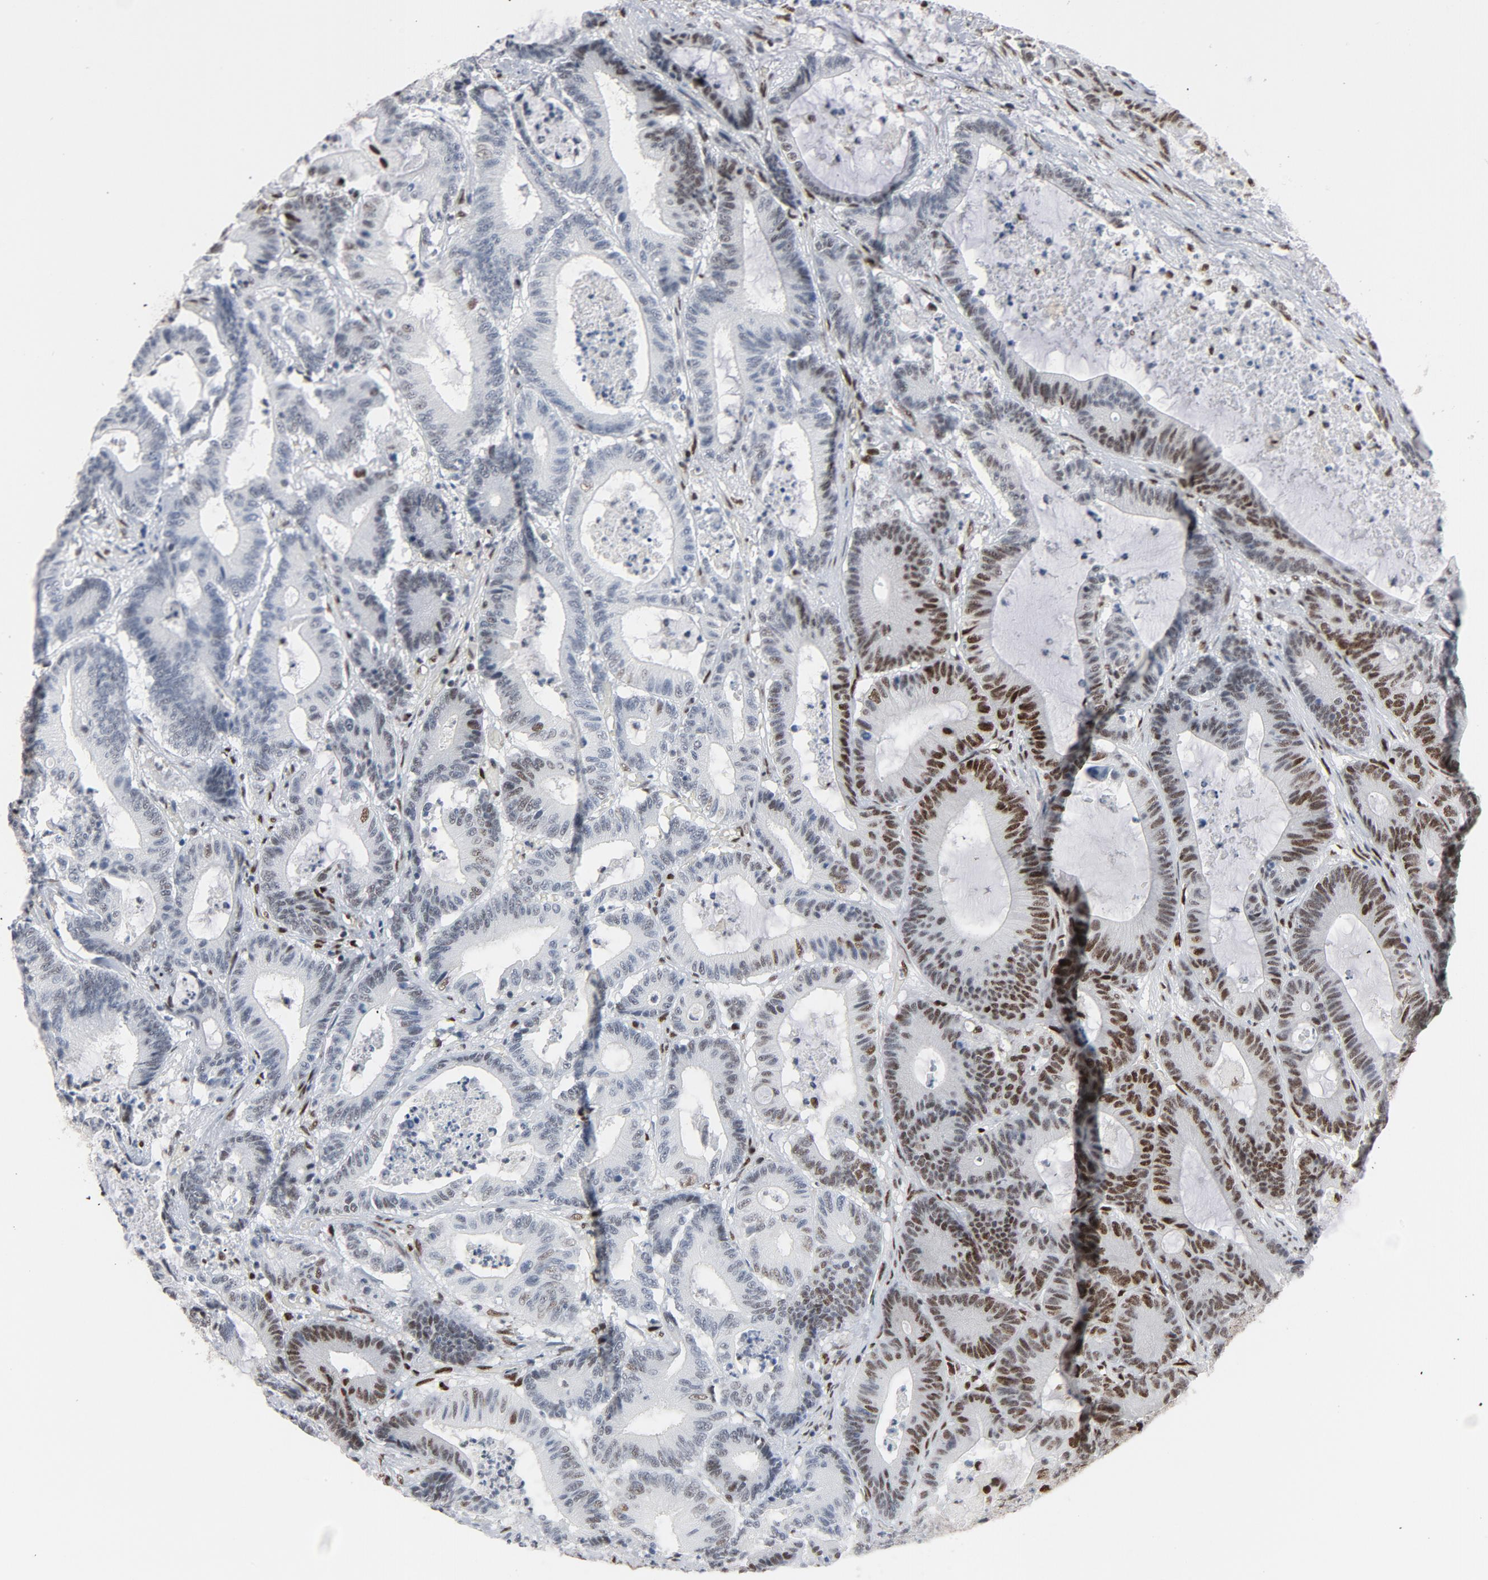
{"staining": {"intensity": "strong", "quantity": "25%-75%", "location": "nuclear"}, "tissue": "colorectal cancer", "cell_type": "Tumor cells", "image_type": "cancer", "snomed": [{"axis": "morphology", "description": "Adenocarcinoma, NOS"}, {"axis": "topography", "description": "Colon"}], "caption": "This histopathology image shows adenocarcinoma (colorectal) stained with immunohistochemistry to label a protein in brown. The nuclear of tumor cells show strong positivity for the protein. Nuclei are counter-stained blue.", "gene": "JMJD6", "patient": {"sex": "female", "age": 84}}